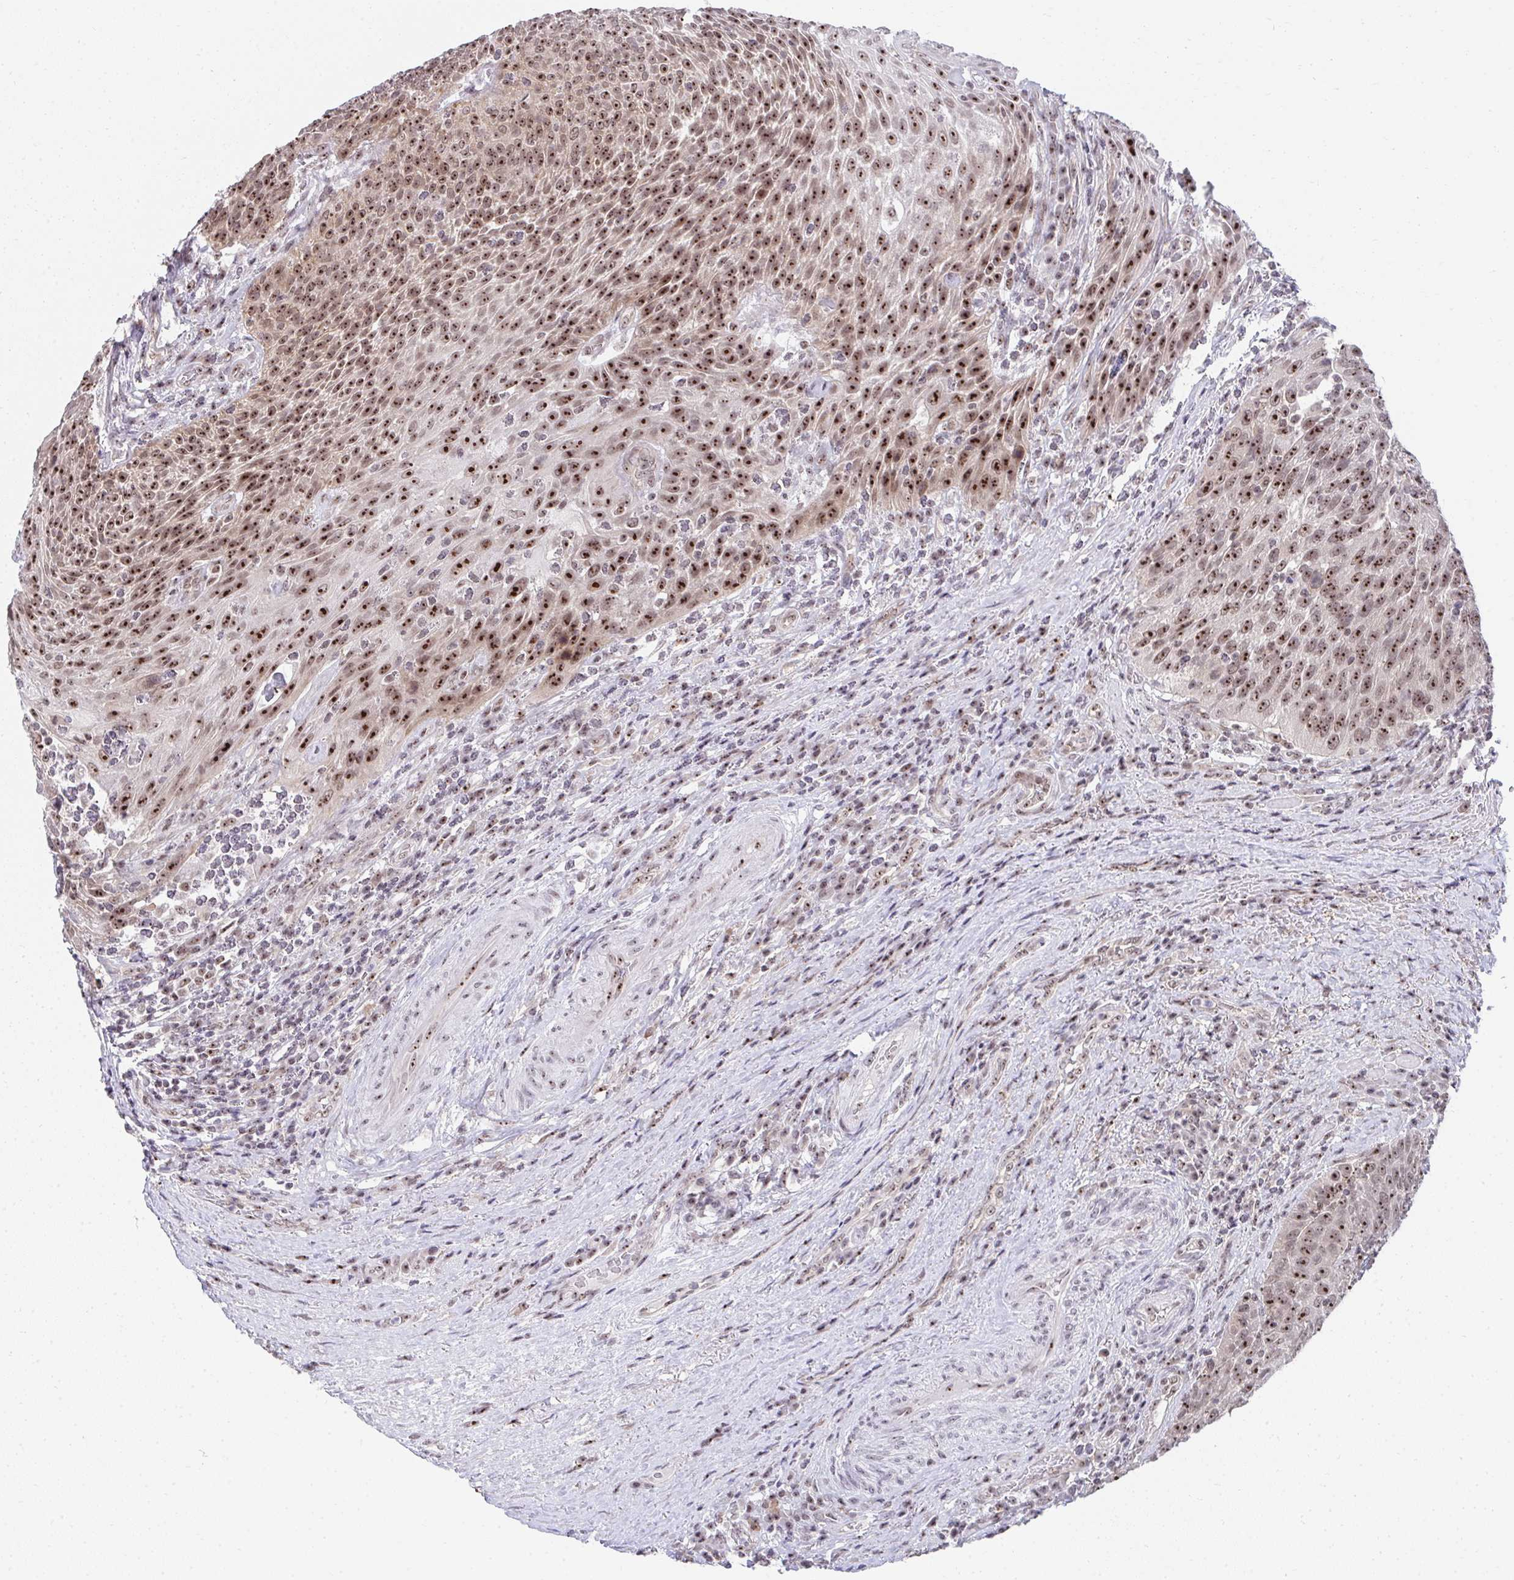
{"staining": {"intensity": "strong", "quantity": ">75%", "location": "nuclear"}, "tissue": "urothelial cancer", "cell_type": "Tumor cells", "image_type": "cancer", "snomed": [{"axis": "morphology", "description": "Urothelial carcinoma, High grade"}, {"axis": "topography", "description": "Urinary bladder"}], "caption": "Tumor cells demonstrate high levels of strong nuclear expression in approximately >75% of cells in urothelial cancer. (IHC, brightfield microscopy, high magnification).", "gene": "HIRA", "patient": {"sex": "female", "age": 70}}